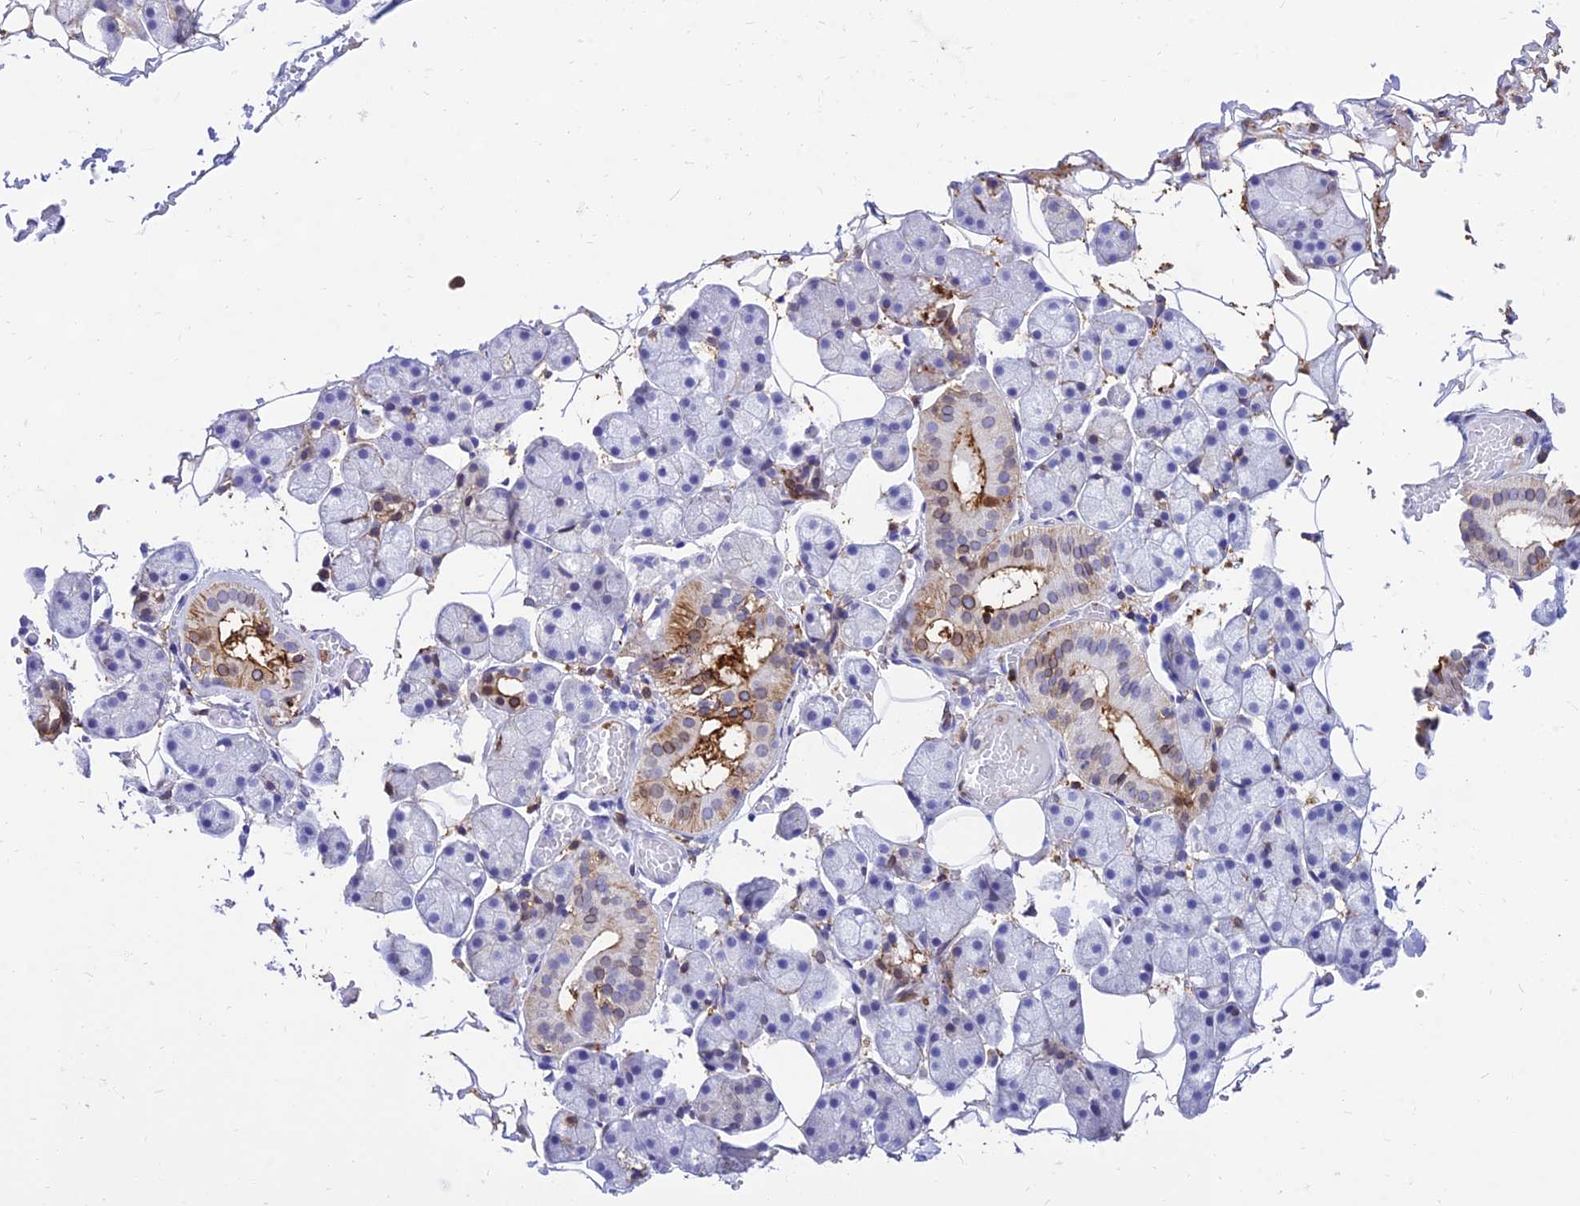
{"staining": {"intensity": "moderate", "quantity": "<25%", "location": "cytoplasmic/membranous"}, "tissue": "salivary gland", "cell_type": "Glandular cells", "image_type": "normal", "snomed": [{"axis": "morphology", "description": "Normal tissue, NOS"}, {"axis": "topography", "description": "Salivary gland"}], "caption": "Brown immunohistochemical staining in unremarkable human salivary gland shows moderate cytoplasmic/membranous staining in about <25% of glandular cells. Nuclei are stained in blue.", "gene": "SREK1IP1", "patient": {"sex": "female", "age": 33}}